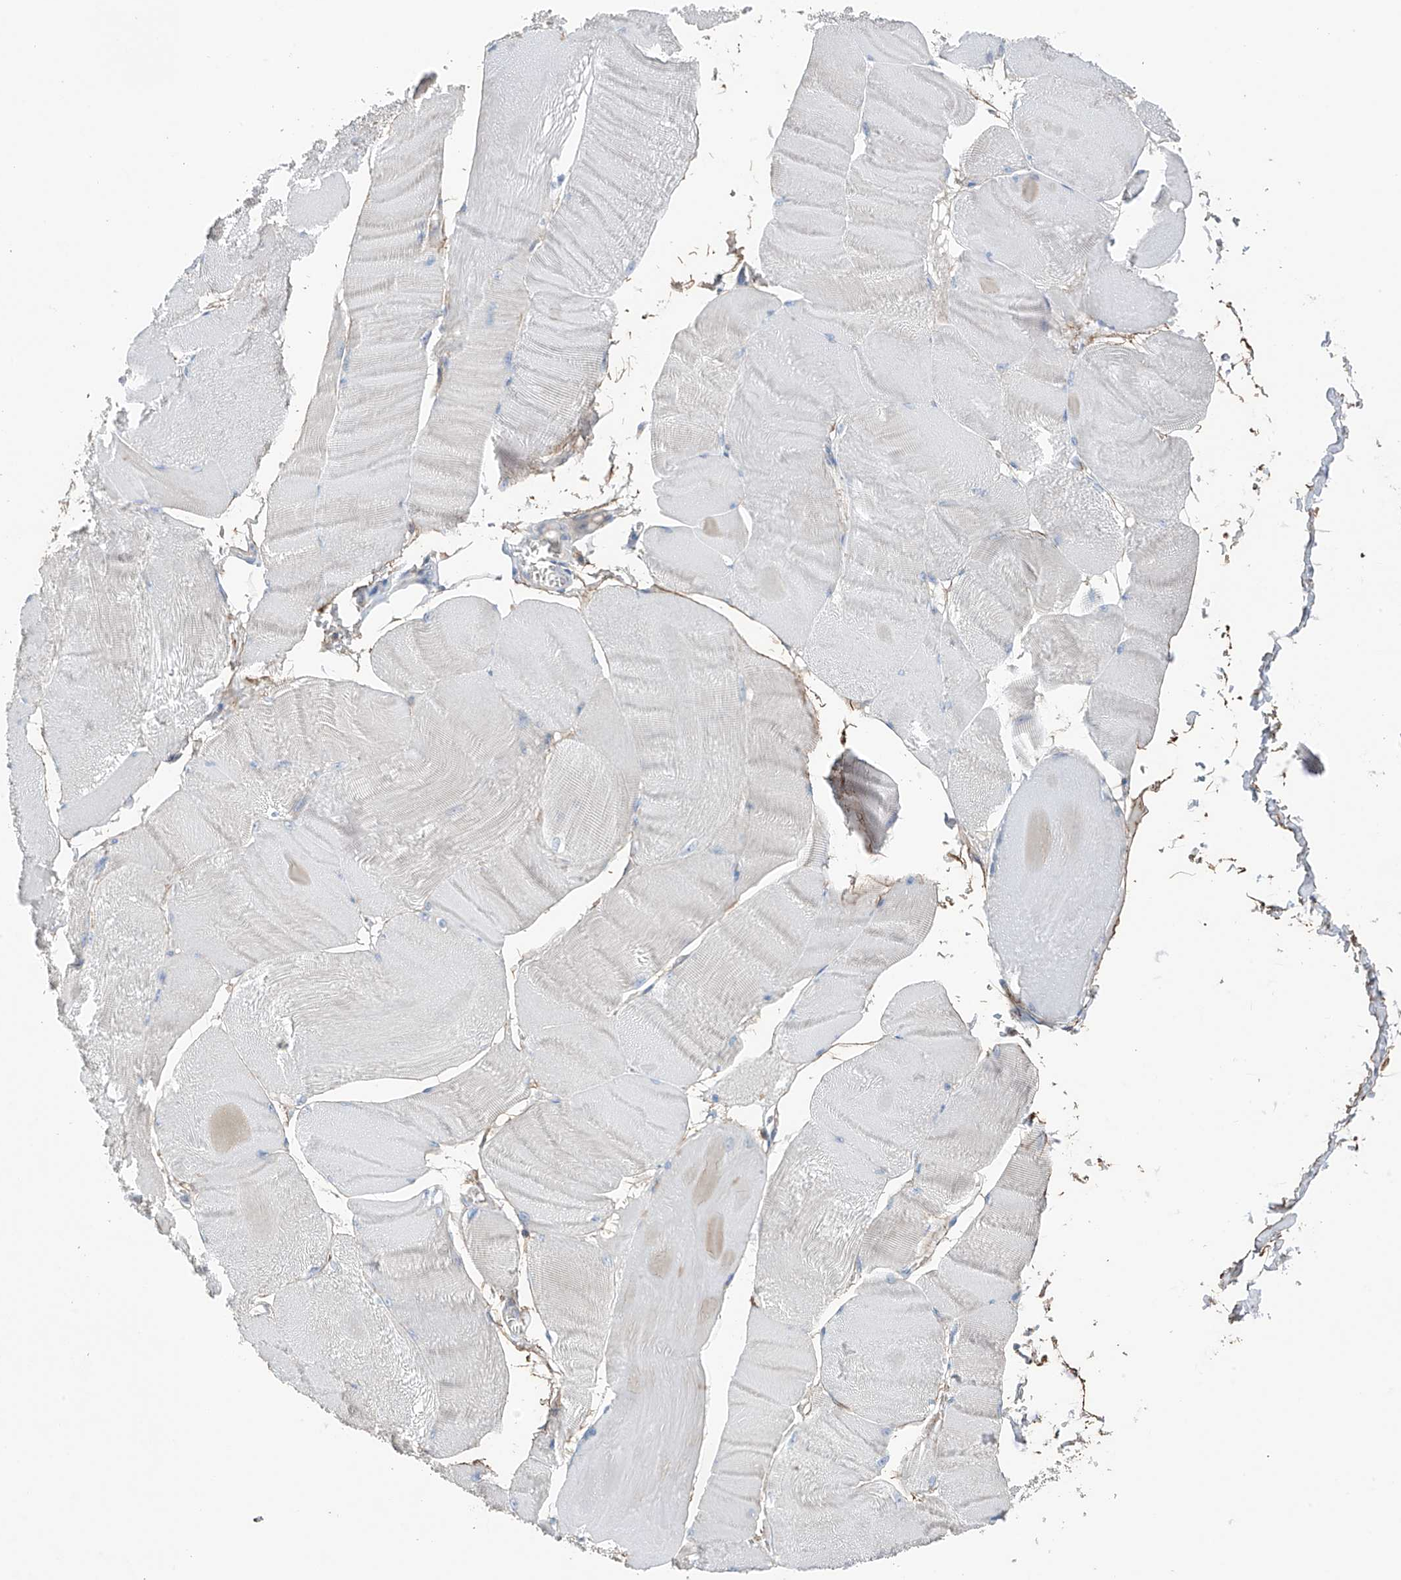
{"staining": {"intensity": "negative", "quantity": "none", "location": "none"}, "tissue": "skeletal muscle", "cell_type": "Myocytes", "image_type": "normal", "snomed": [{"axis": "morphology", "description": "Normal tissue, NOS"}, {"axis": "morphology", "description": "Basal cell carcinoma"}, {"axis": "topography", "description": "Skeletal muscle"}], "caption": "Immunohistochemistry (IHC) histopathology image of benign human skeletal muscle stained for a protein (brown), which shows no staining in myocytes. (DAB (3,3'-diaminobenzidine) immunohistochemistry visualized using brightfield microscopy, high magnification).", "gene": "GALNTL6", "patient": {"sex": "female", "age": 64}}